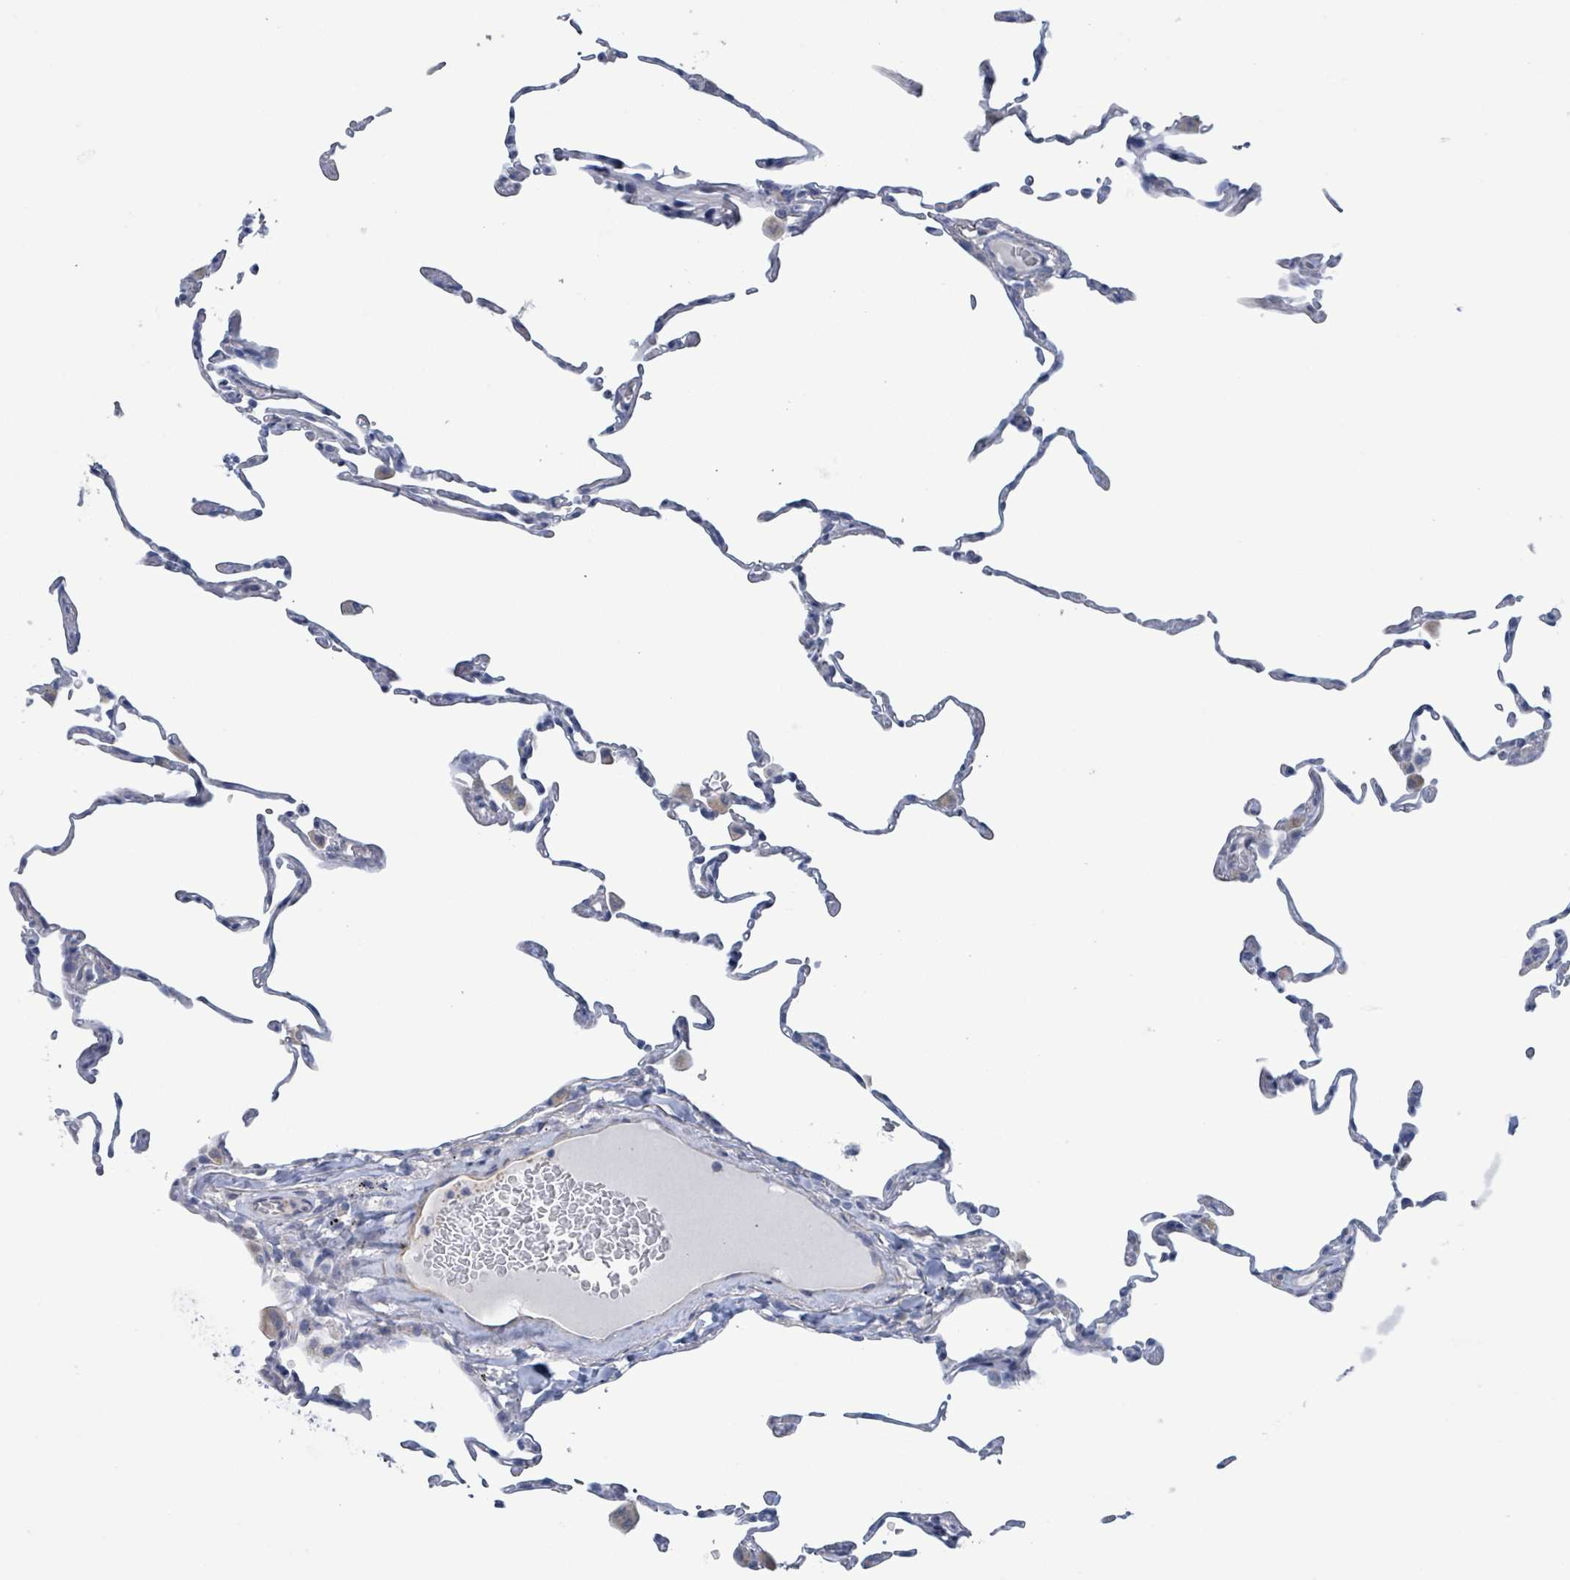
{"staining": {"intensity": "negative", "quantity": "none", "location": "none"}, "tissue": "lung", "cell_type": "Alveolar cells", "image_type": "normal", "snomed": [{"axis": "morphology", "description": "Normal tissue, NOS"}, {"axis": "topography", "description": "Lung"}], "caption": "High power microscopy photomicrograph of an IHC photomicrograph of unremarkable lung, revealing no significant staining in alveolar cells.", "gene": "PKLR", "patient": {"sex": "female", "age": 57}}